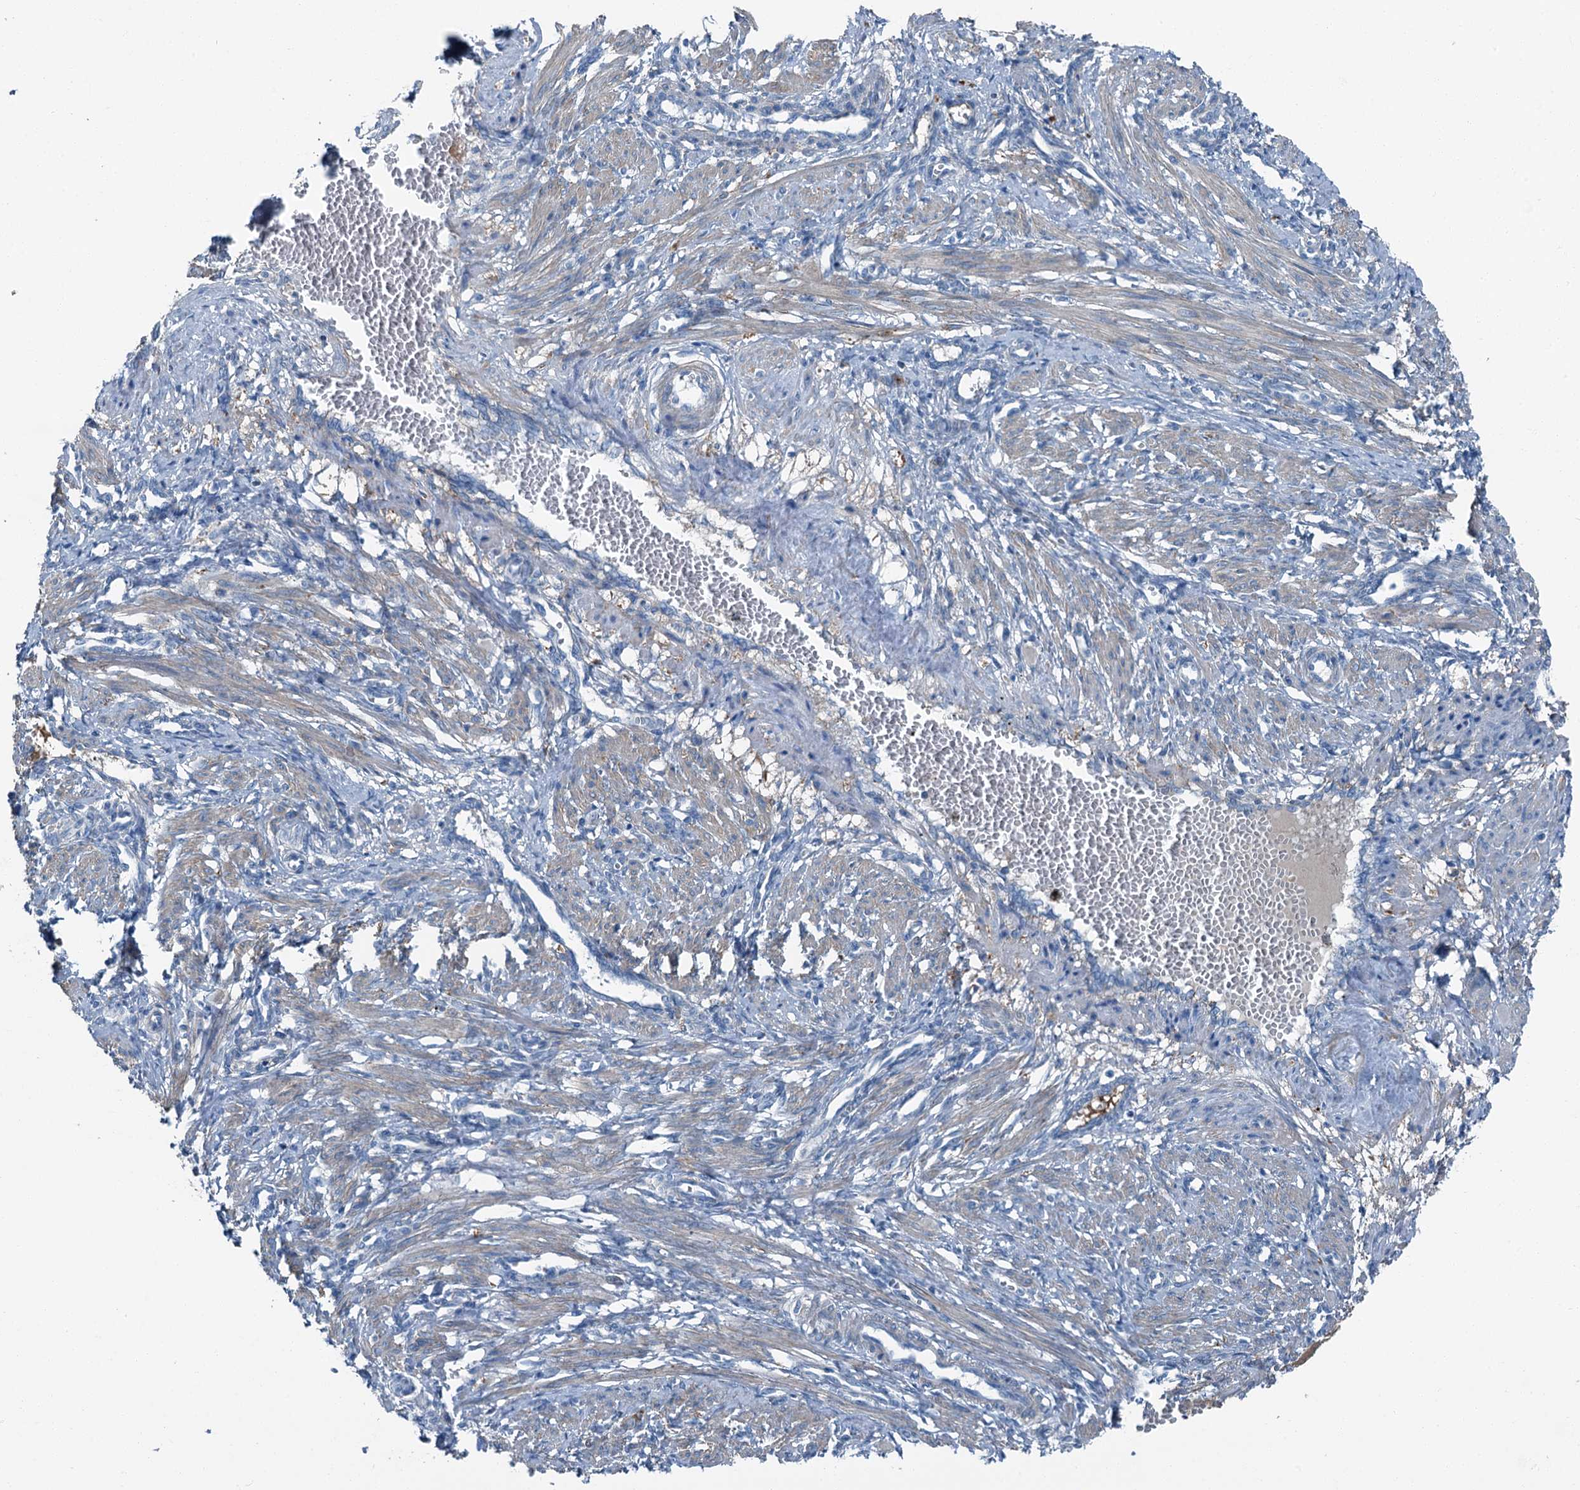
{"staining": {"intensity": "weak", "quantity": "25%-75%", "location": "cytoplasmic/membranous"}, "tissue": "smooth muscle", "cell_type": "Smooth muscle cells", "image_type": "normal", "snomed": [{"axis": "morphology", "description": "Normal tissue, NOS"}, {"axis": "topography", "description": "Endometrium"}], "caption": "About 25%-75% of smooth muscle cells in normal human smooth muscle exhibit weak cytoplasmic/membranous protein staining as visualized by brown immunohistochemical staining.", "gene": "AXL", "patient": {"sex": "female", "age": 33}}